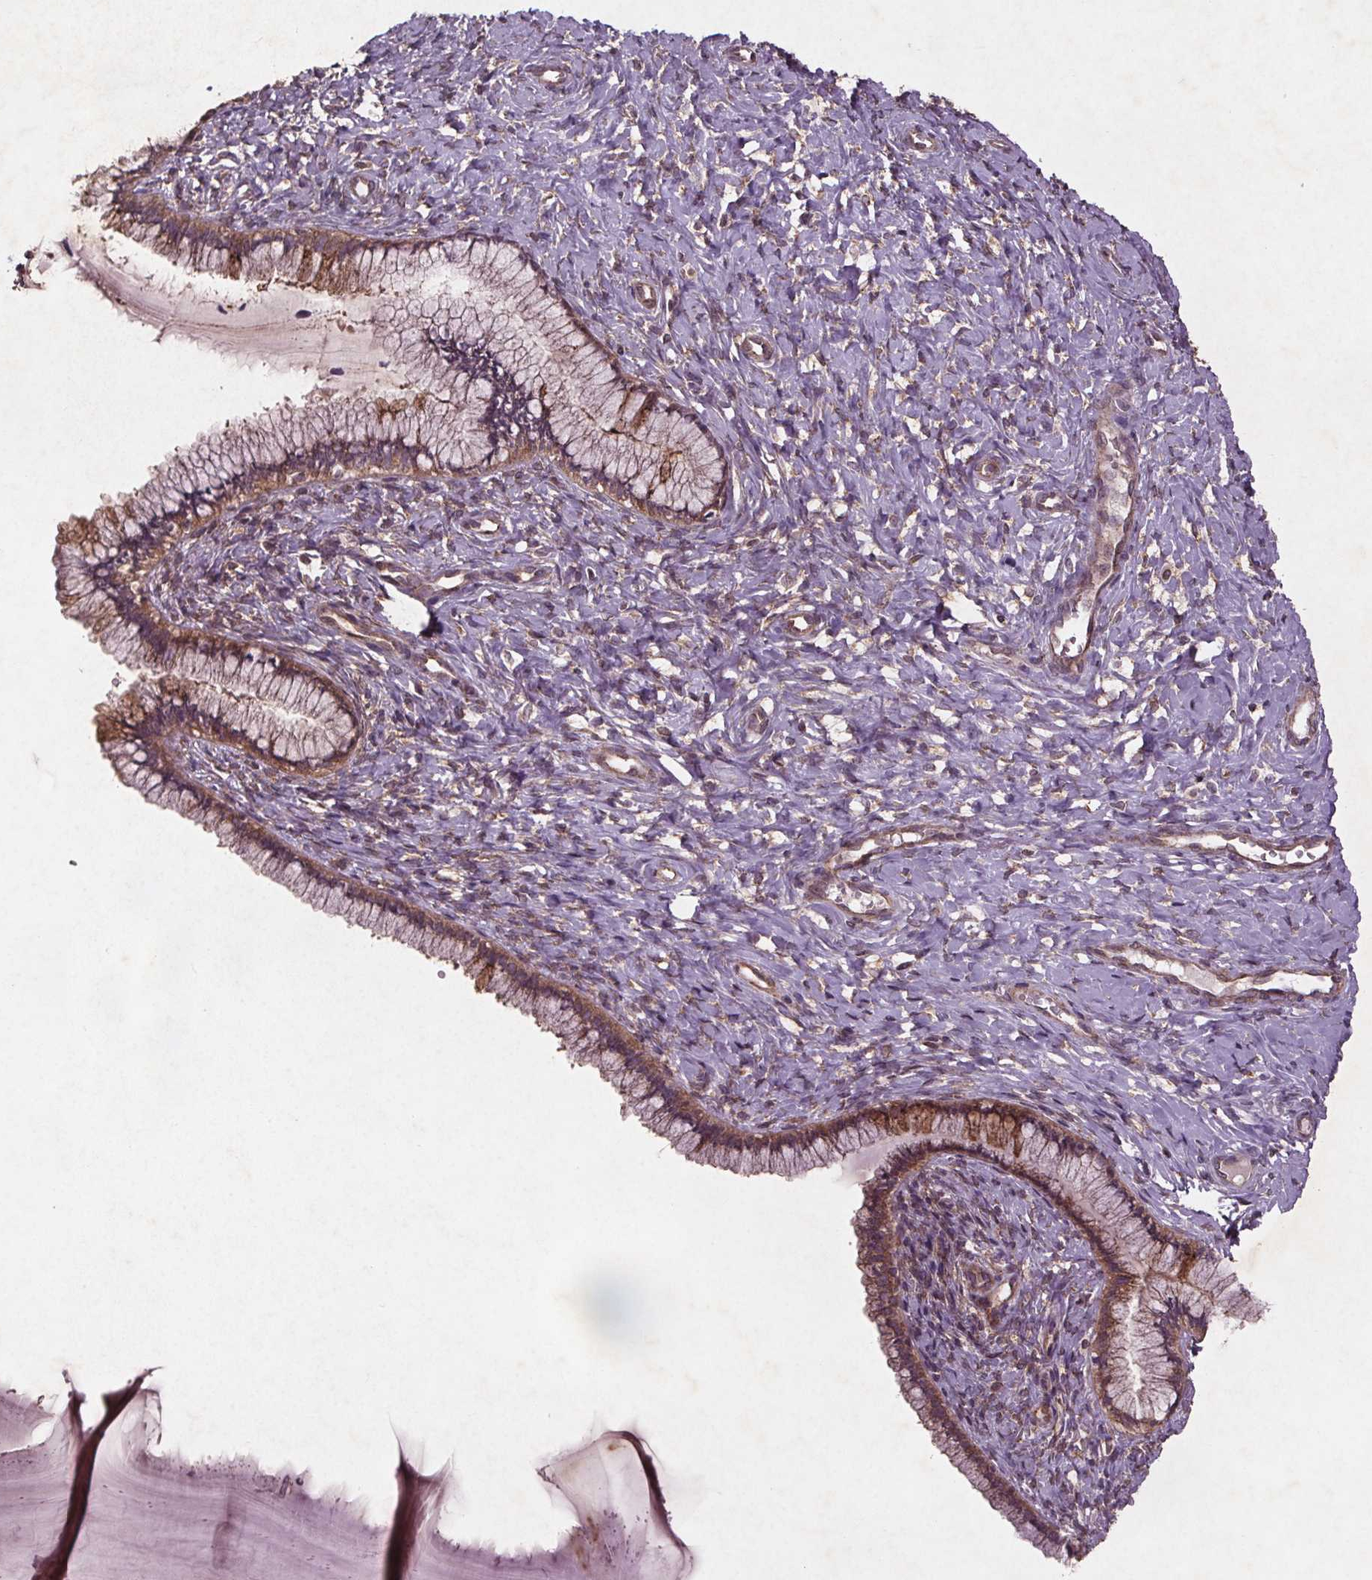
{"staining": {"intensity": "moderate", "quantity": "25%-75%", "location": "cytoplasmic/membranous"}, "tissue": "cervix", "cell_type": "Glandular cells", "image_type": "normal", "snomed": [{"axis": "morphology", "description": "Normal tissue, NOS"}, {"axis": "topography", "description": "Cervix"}], "caption": "A brown stain highlights moderate cytoplasmic/membranous staining of a protein in glandular cells of normal cervix. (brown staining indicates protein expression, while blue staining denotes nuclei).", "gene": "STRN3", "patient": {"sex": "female", "age": 37}}